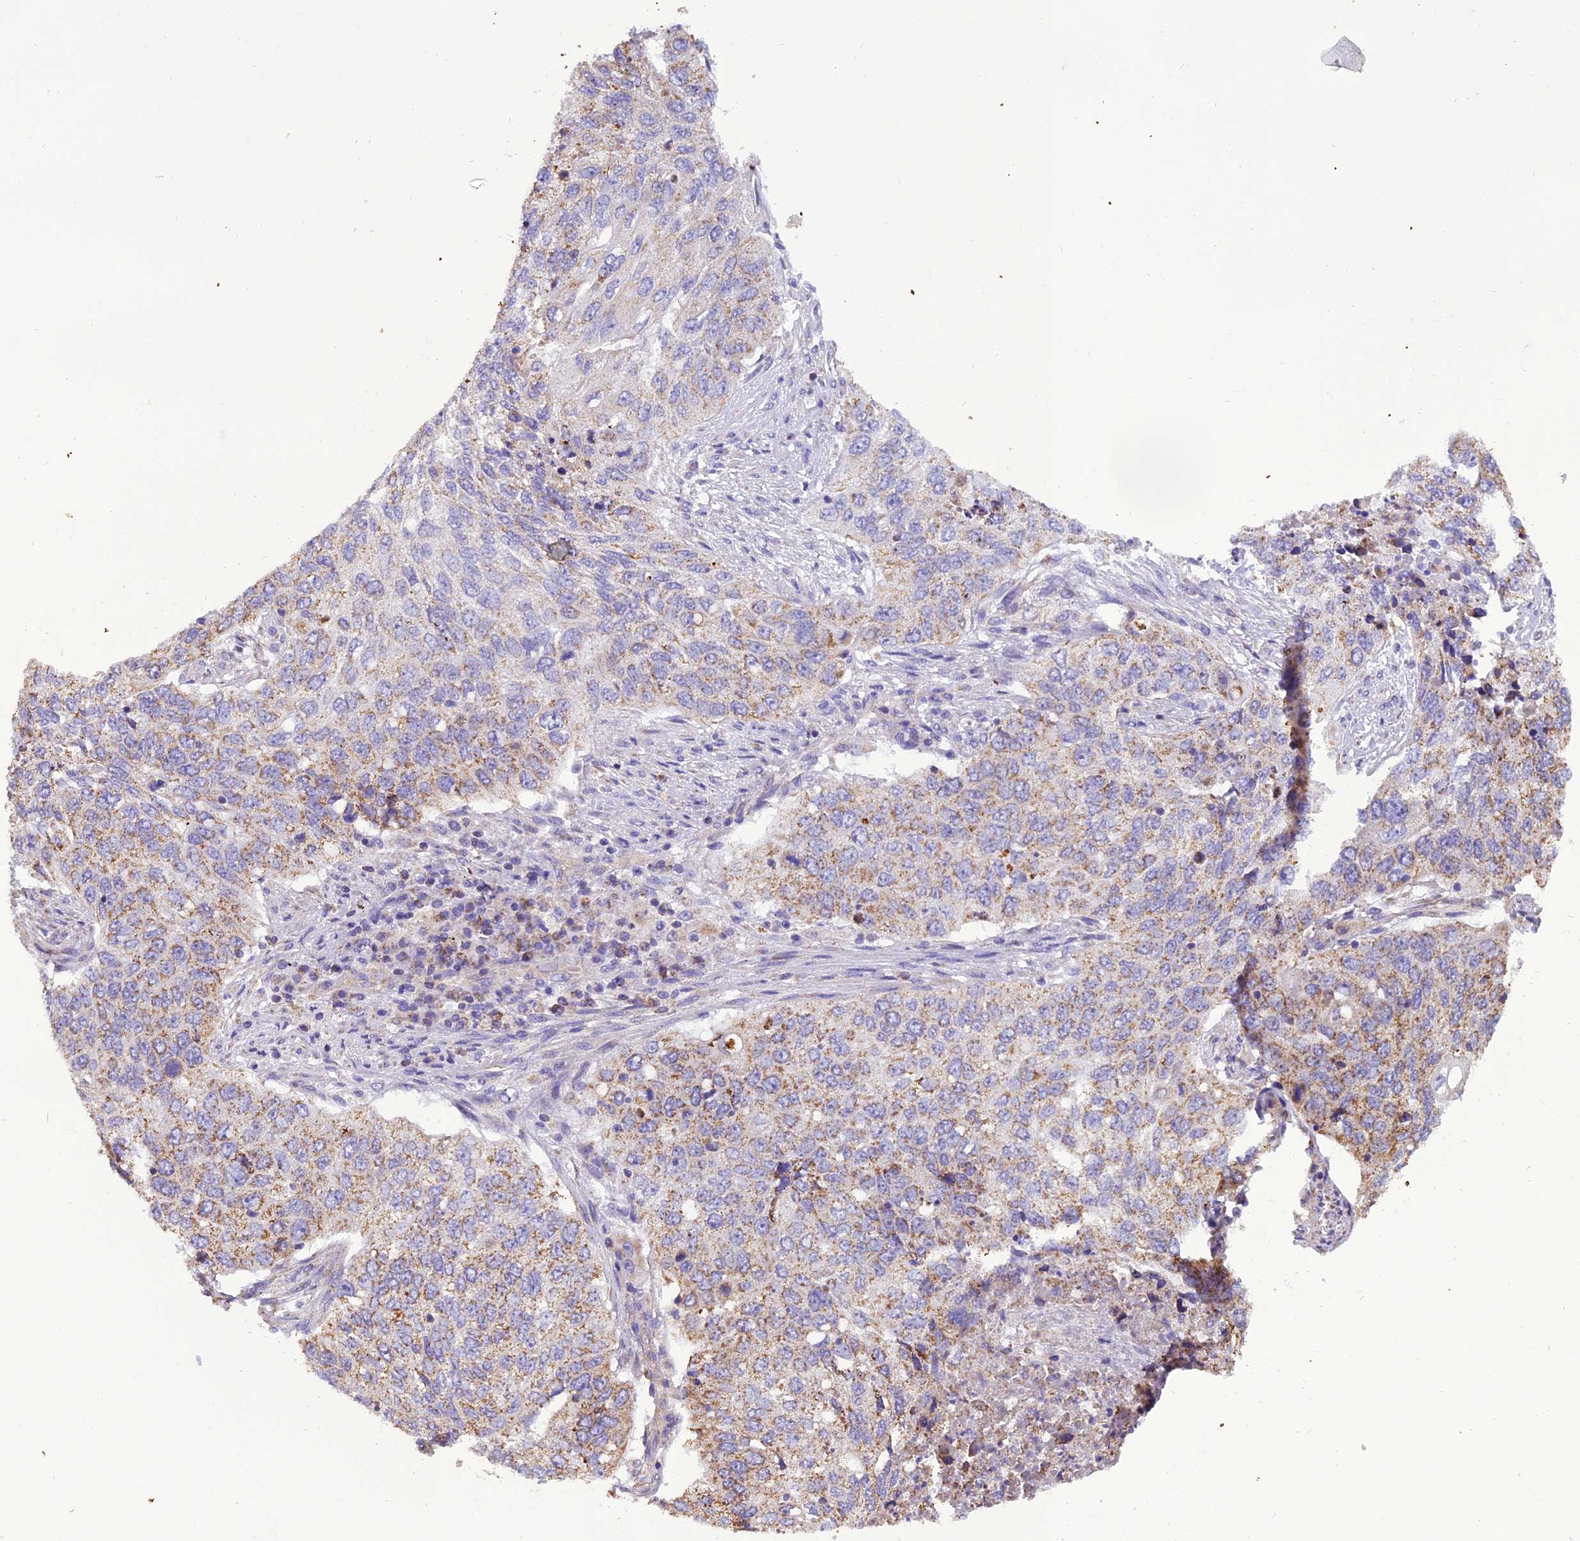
{"staining": {"intensity": "moderate", "quantity": ">75%", "location": "cytoplasmic/membranous"}, "tissue": "lung cancer", "cell_type": "Tumor cells", "image_type": "cancer", "snomed": [{"axis": "morphology", "description": "Squamous cell carcinoma, NOS"}, {"axis": "topography", "description": "Lung"}], "caption": "Immunohistochemical staining of human lung cancer shows medium levels of moderate cytoplasmic/membranous protein expression in approximately >75% of tumor cells.", "gene": "GPD1", "patient": {"sex": "female", "age": 63}}